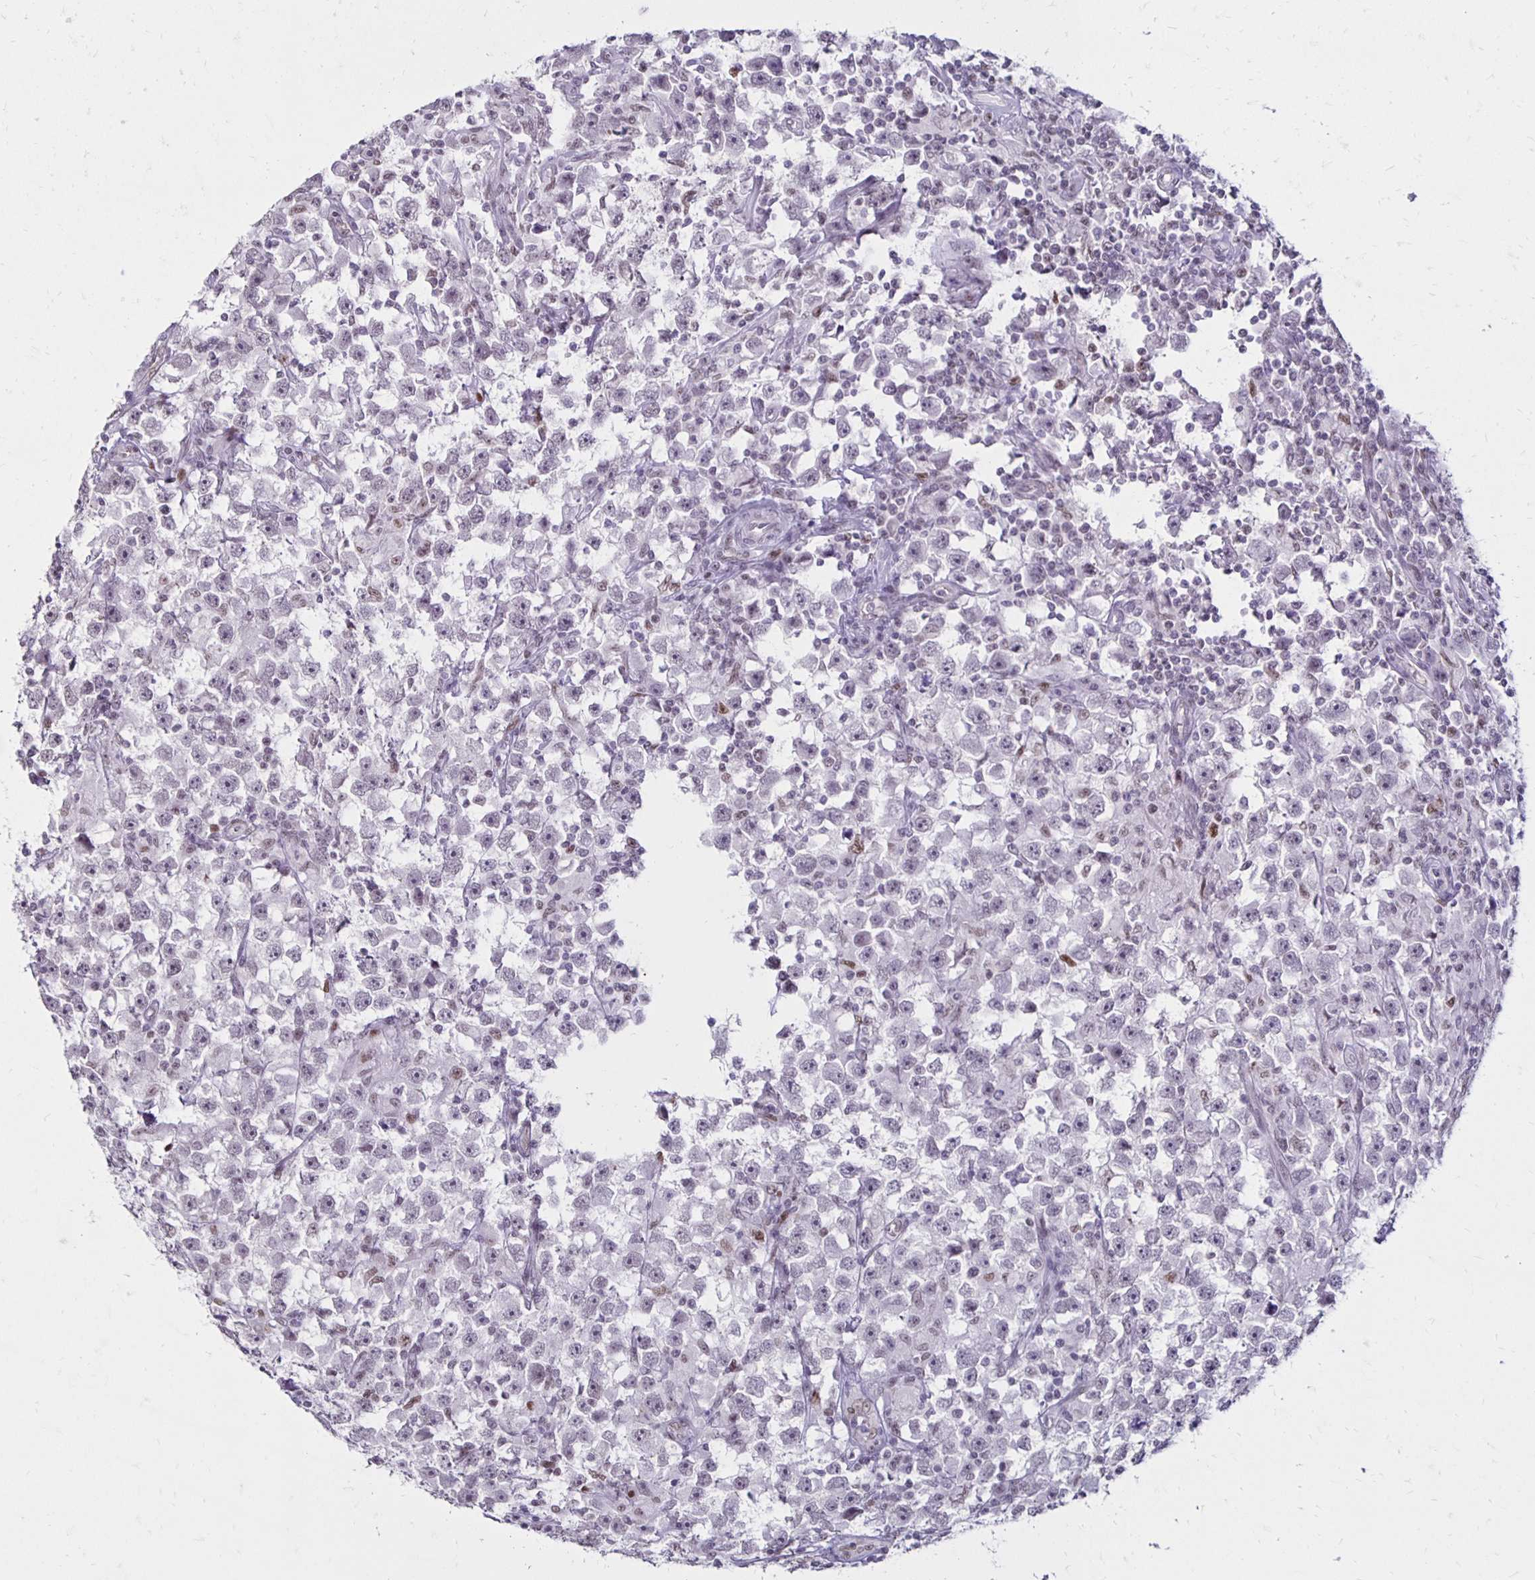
{"staining": {"intensity": "negative", "quantity": "none", "location": "none"}, "tissue": "testis cancer", "cell_type": "Tumor cells", "image_type": "cancer", "snomed": [{"axis": "morphology", "description": "Seminoma, NOS"}, {"axis": "topography", "description": "Testis"}], "caption": "This is an immunohistochemistry histopathology image of human seminoma (testis). There is no positivity in tumor cells.", "gene": "DDB2", "patient": {"sex": "male", "age": 33}}